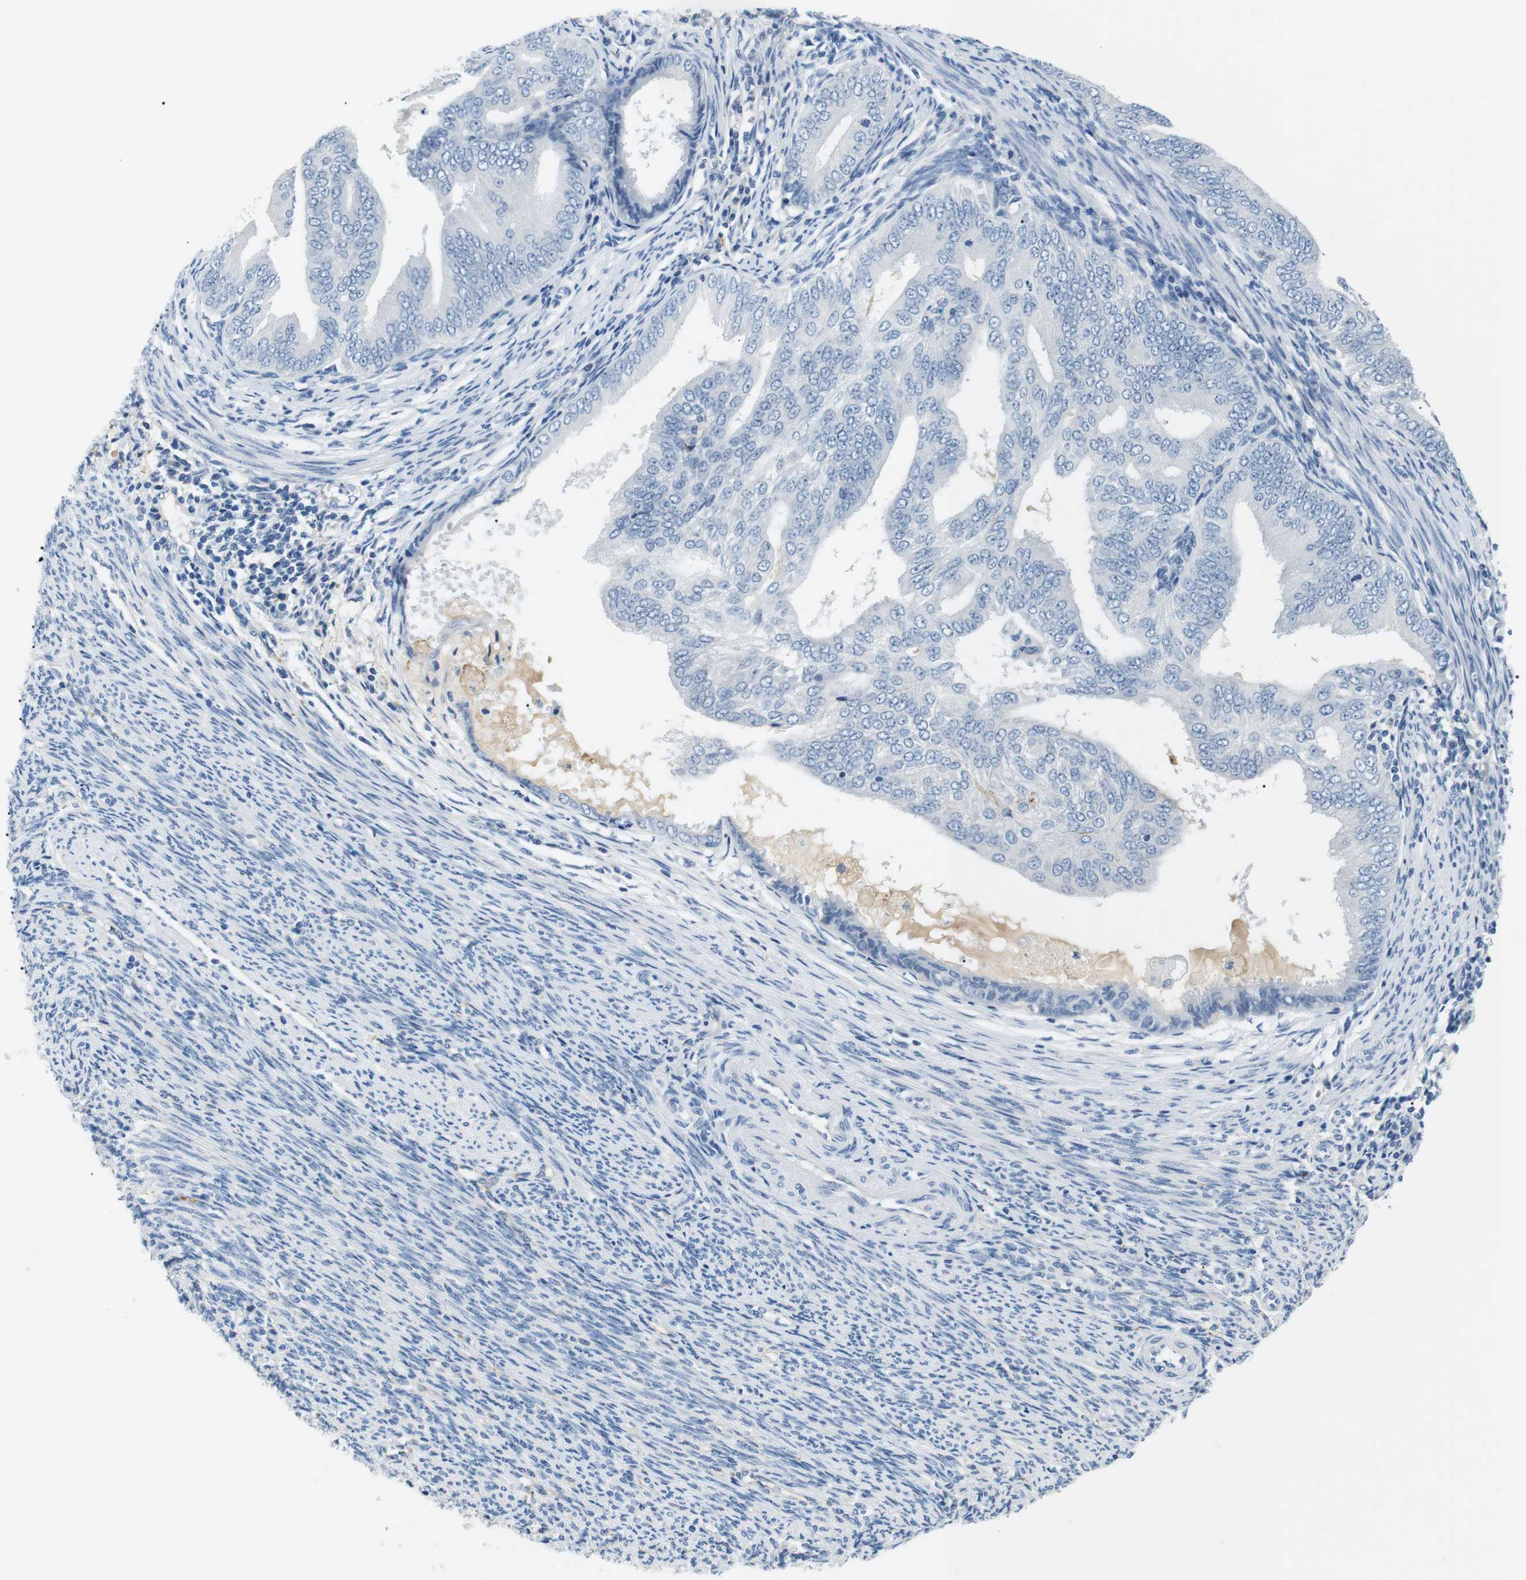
{"staining": {"intensity": "negative", "quantity": "none", "location": "none"}, "tissue": "endometrial cancer", "cell_type": "Tumor cells", "image_type": "cancer", "snomed": [{"axis": "morphology", "description": "Adenocarcinoma, NOS"}, {"axis": "topography", "description": "Endometrium"}], "caption": "Immunohistochemical staining of endometrial cancer (adenocarcinoma) displays no significant expression in tumor cells.", "gene": "FCGRT", "patient": {"sex": "female", "age": 58}}